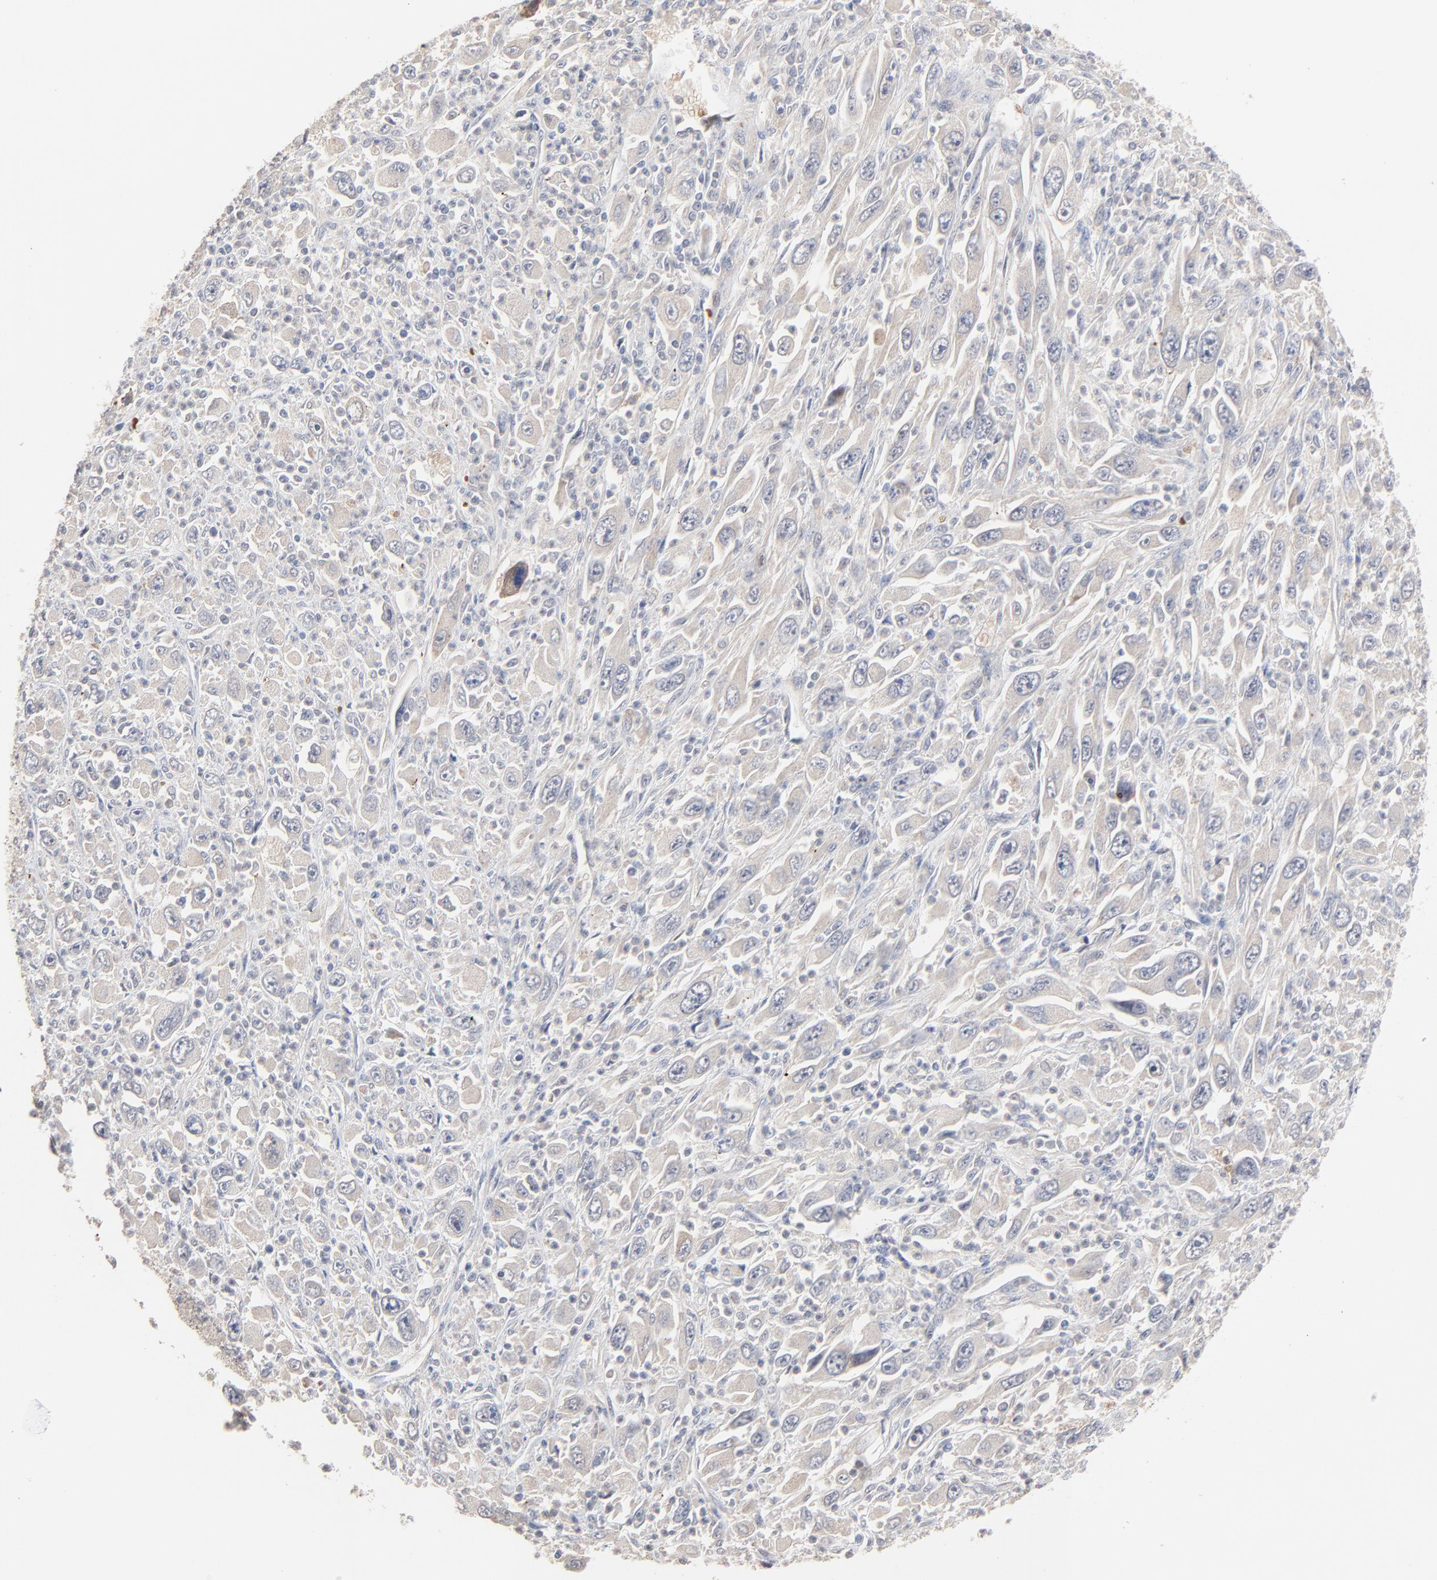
{"staining": {"intensity": "weak", "quantity": ">75%", "location": "cytoplasmic/membranous"}, "tissue": "melanoma", "cell_type": "Tumor cells", "image_type": "cancer", "snomed": [{"axis": "morphology", "description": "Malignant melanoma, Metastatic site"}, {"axis": "topography", "description": "Skin"}], "caption": "This photomicrograph demonstrates immunohistochemistry staining of melanoma, with low weak cytoplasmic/membranous staining in about >75% of tumor cells.", "gene": "FANCB", "patient": {"sex": "female", "age": 56}}